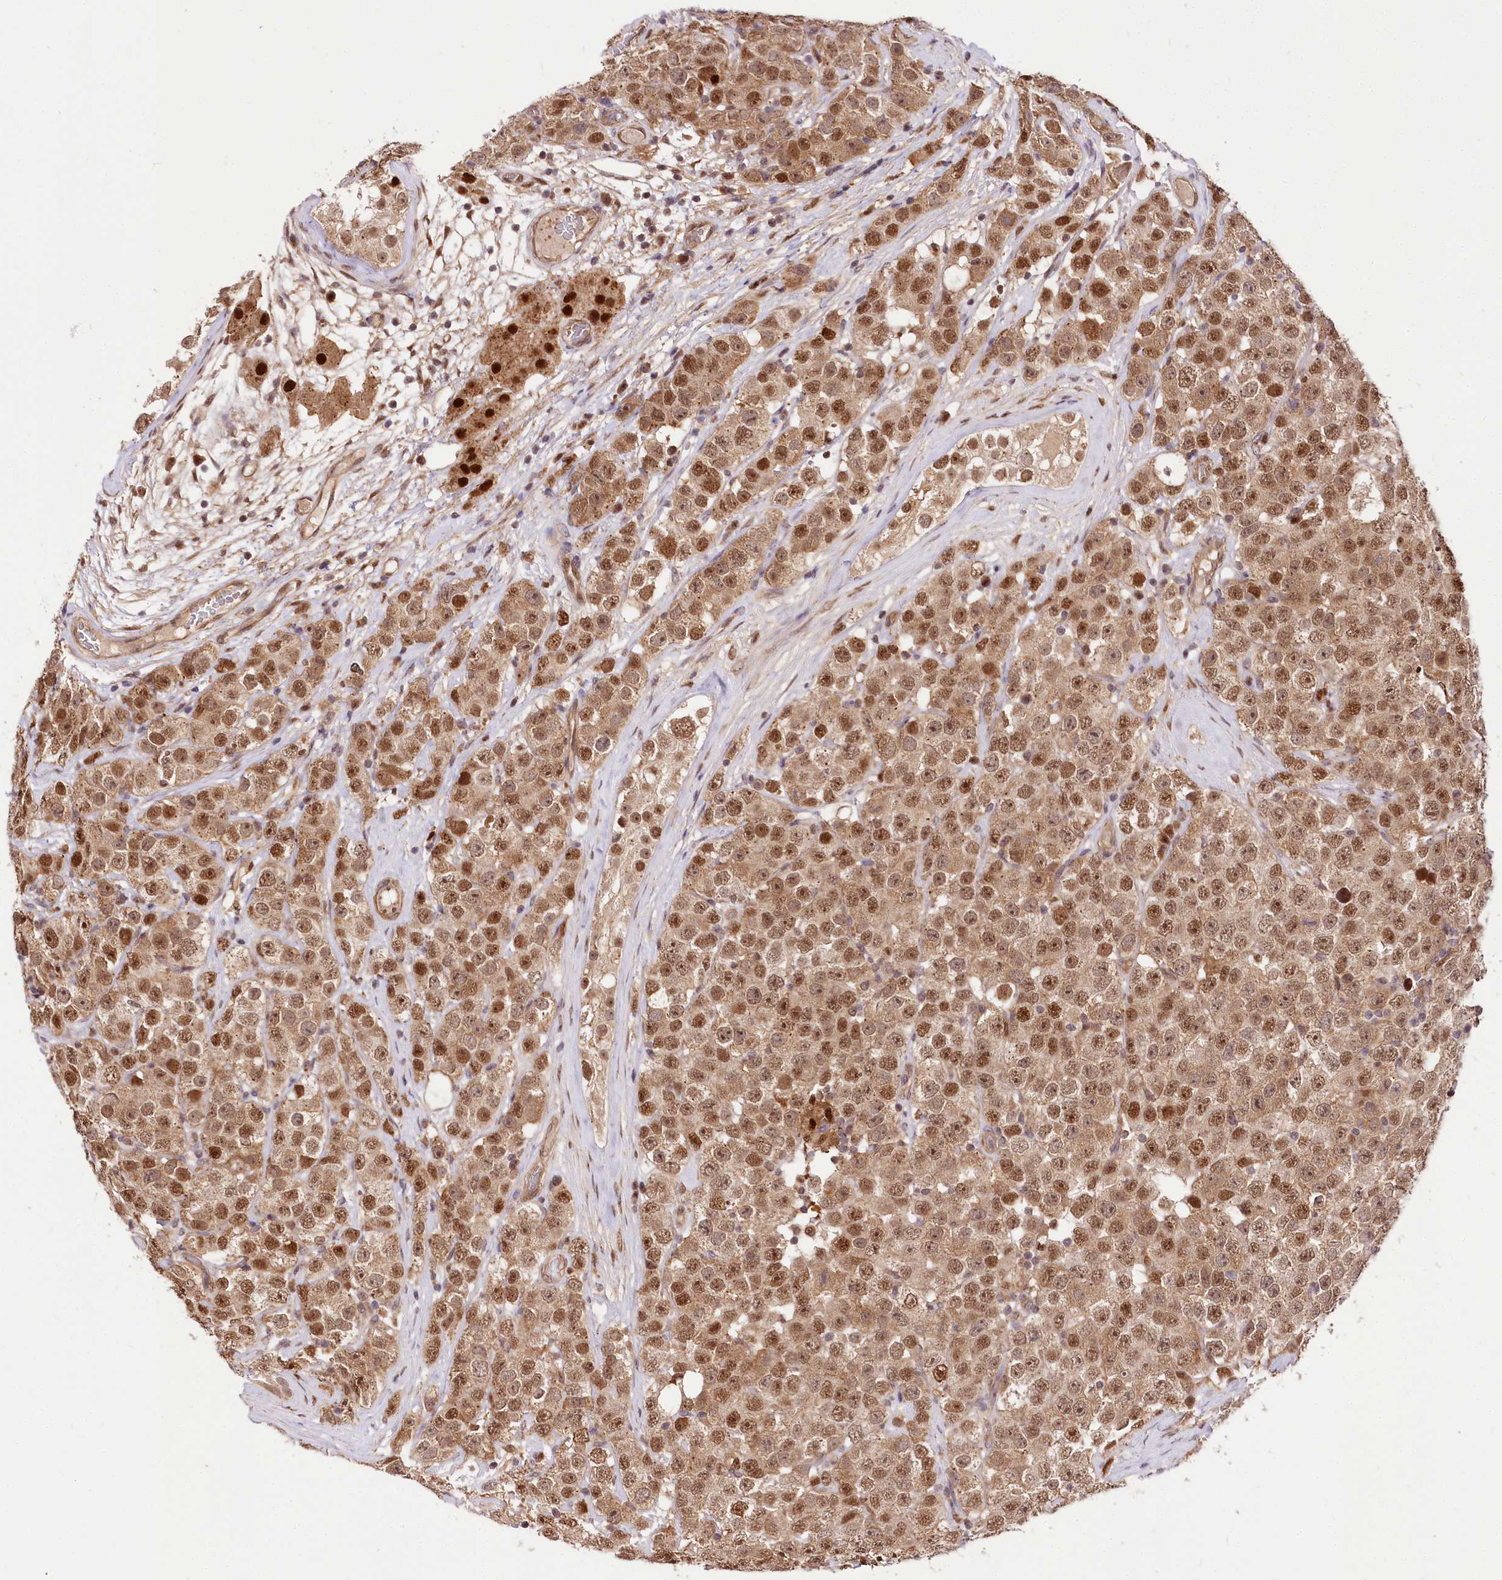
{"staining": {"intensity": "moderate", "quantity": ">75%", "location": "cytoplasmic/membranous,nuclear"}, "tissue": "testis cancer", "cell_type": "Tumor cells", "image_type": "cancer", "snomed": [{"axis": "morphology", "description": "Seminoma, NOS"}, {"axis": "topography", "description": "Testis"}], "caption": "Immunohistochemical staining of seminoma (testis) shows medium levels of moderate cytoplasmic/membranous and nuclear protein expression in approximately >75% of tumor cells. (brown staining indicates protein expression, while blue staining denotes nuclei).", "gene": "GNL3L", "patient": {"sex": "male", "age": 28}}